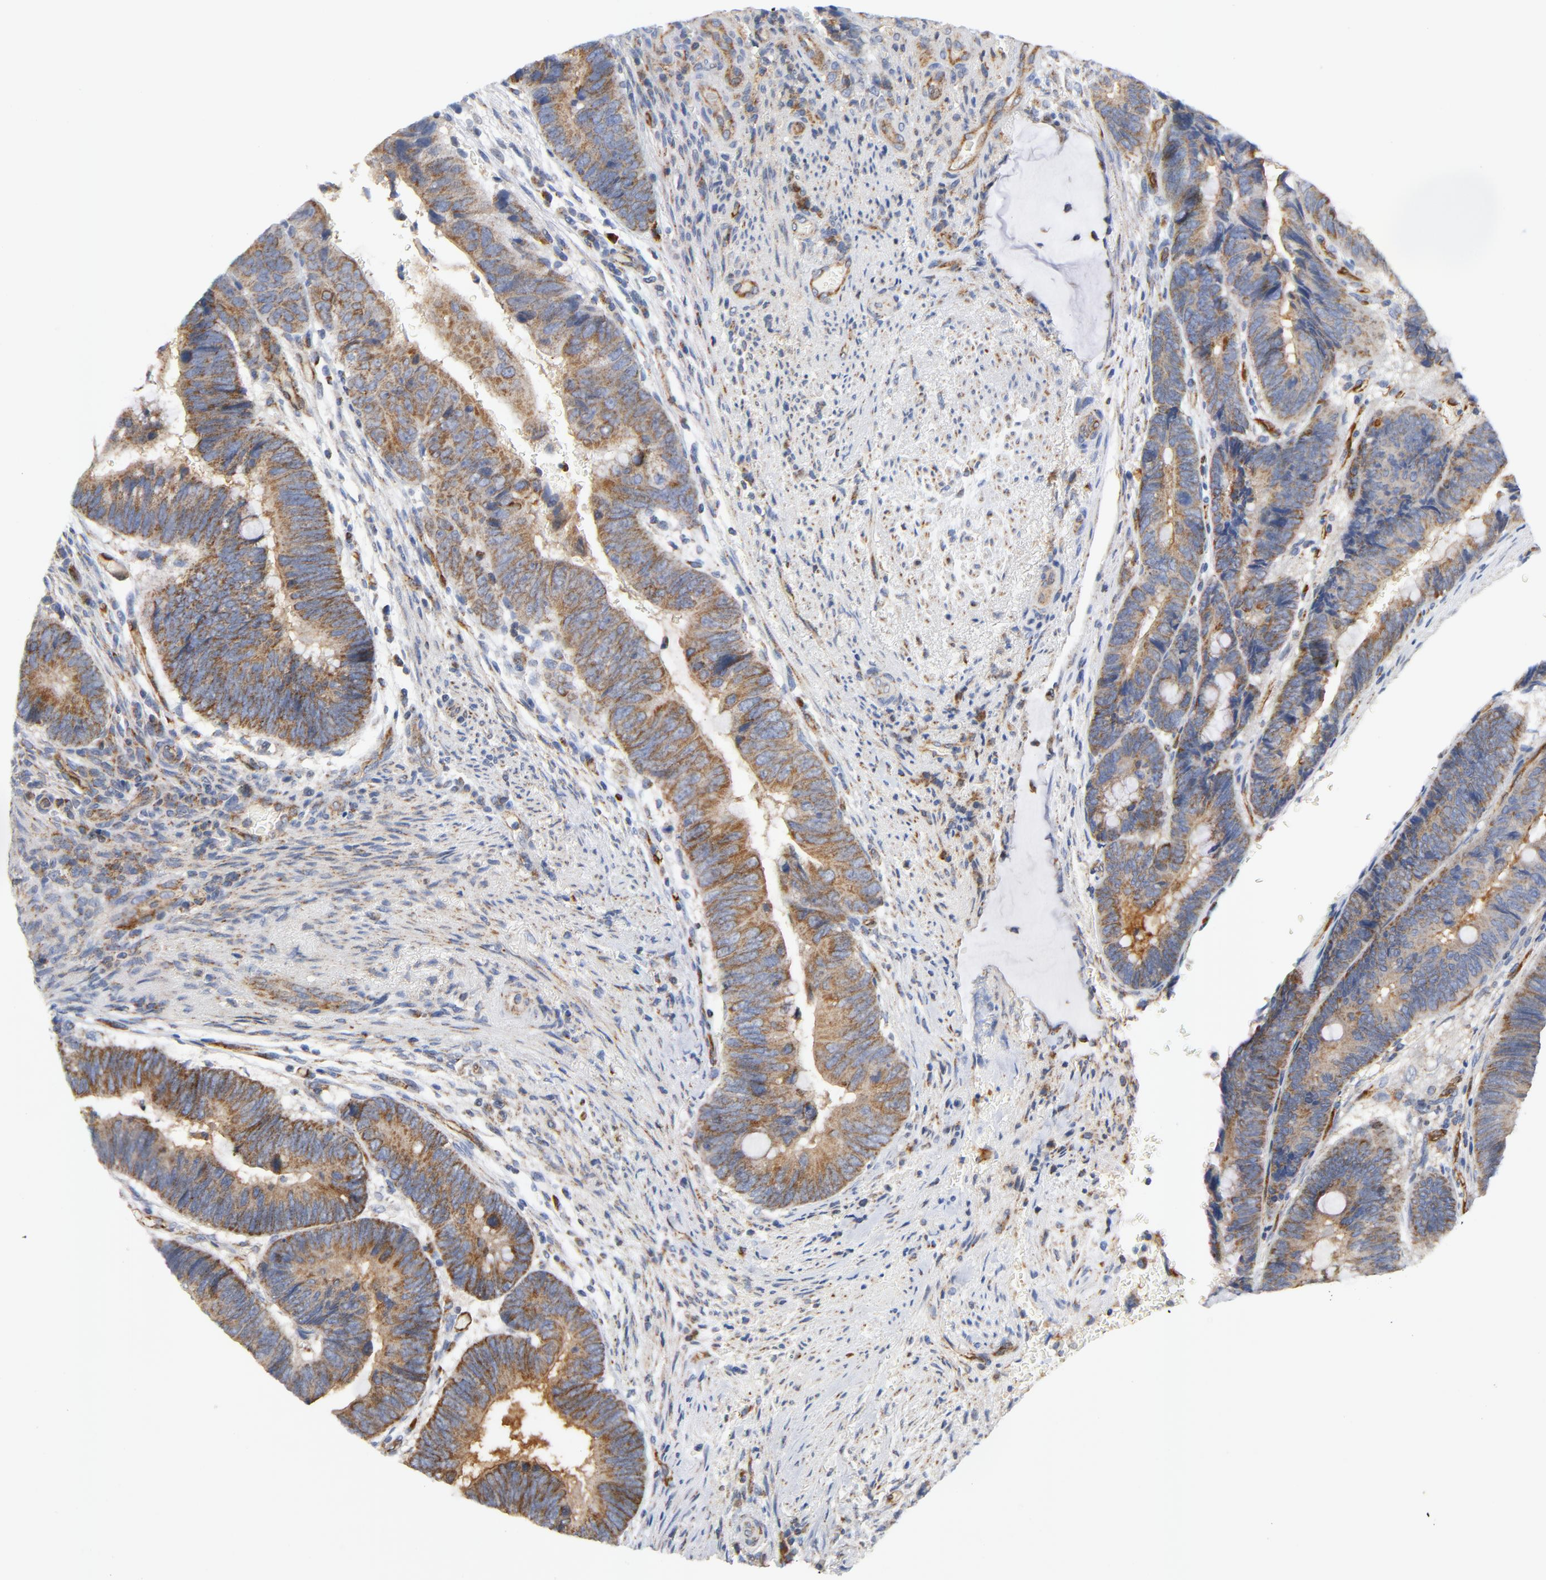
{"staining": {"intensity": "moderate", "quantity": ">75%", "location": "cytoplasmic/membranous"}, "tissue": "colorectal cancer", "cell_type": "Tumor cells", "image_type": "cancer", "snomed": [{"axis": "morphology", "description": "Normal tissue, NOS"}, {"axis": "morphology", "description": "Adenocarcinoma, NOS"}, {"axis": "topography", "description": "Rectum"}], "caption": "Protein expression analysis of colorectal cancer exhibits moderate cytoplasmic/membranous positivity in about >75% of tumor cells. (IHC, brightfield microscopy, high magnification).", "gene": "RAPGEF4", "patient": {"sex": "male", "age": 92}}